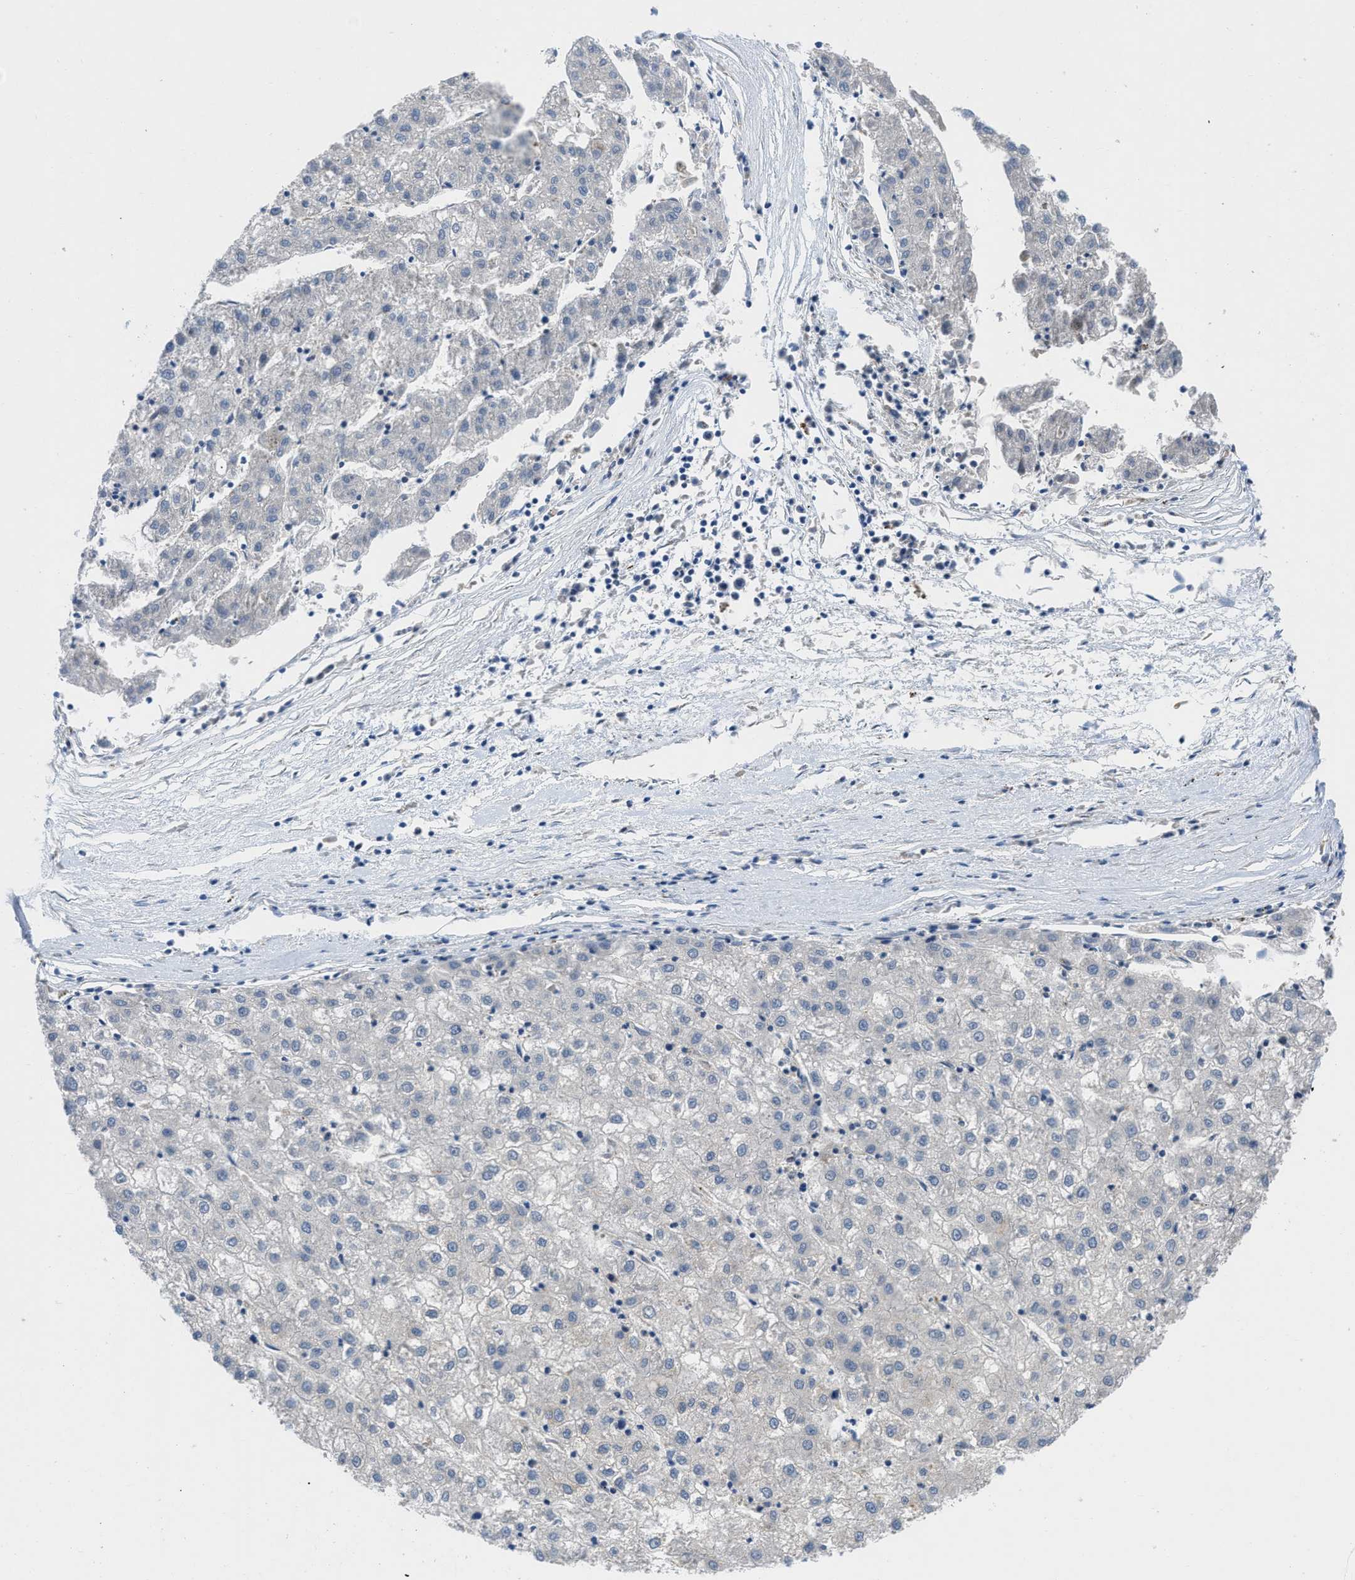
{"staining": {"intensity": "negative", "quantity": "none", "location": "none"}, "tissue": "liver cancer", "cell_type": "Tumor cells", "image_type": "cancer", "snomed": [{"axis": "morphology", "description": "Carcinoma, Hepatocellular, NOS"}, {"axis": "topography", "description": "Liver"}], "caption": "This is a histopathology image of IHC staining of liver cancer (hepatocellular carcinoma), which shows no positivity in tumor cells. (Stains: DAB (3,3'-diaminobenzidine) IHC with hematoxylin counter stain, Microscopy: brightfield microscopy at high magnification).", "gene": "TMEM248", "patient": {"sex": "male", "age": 72}}